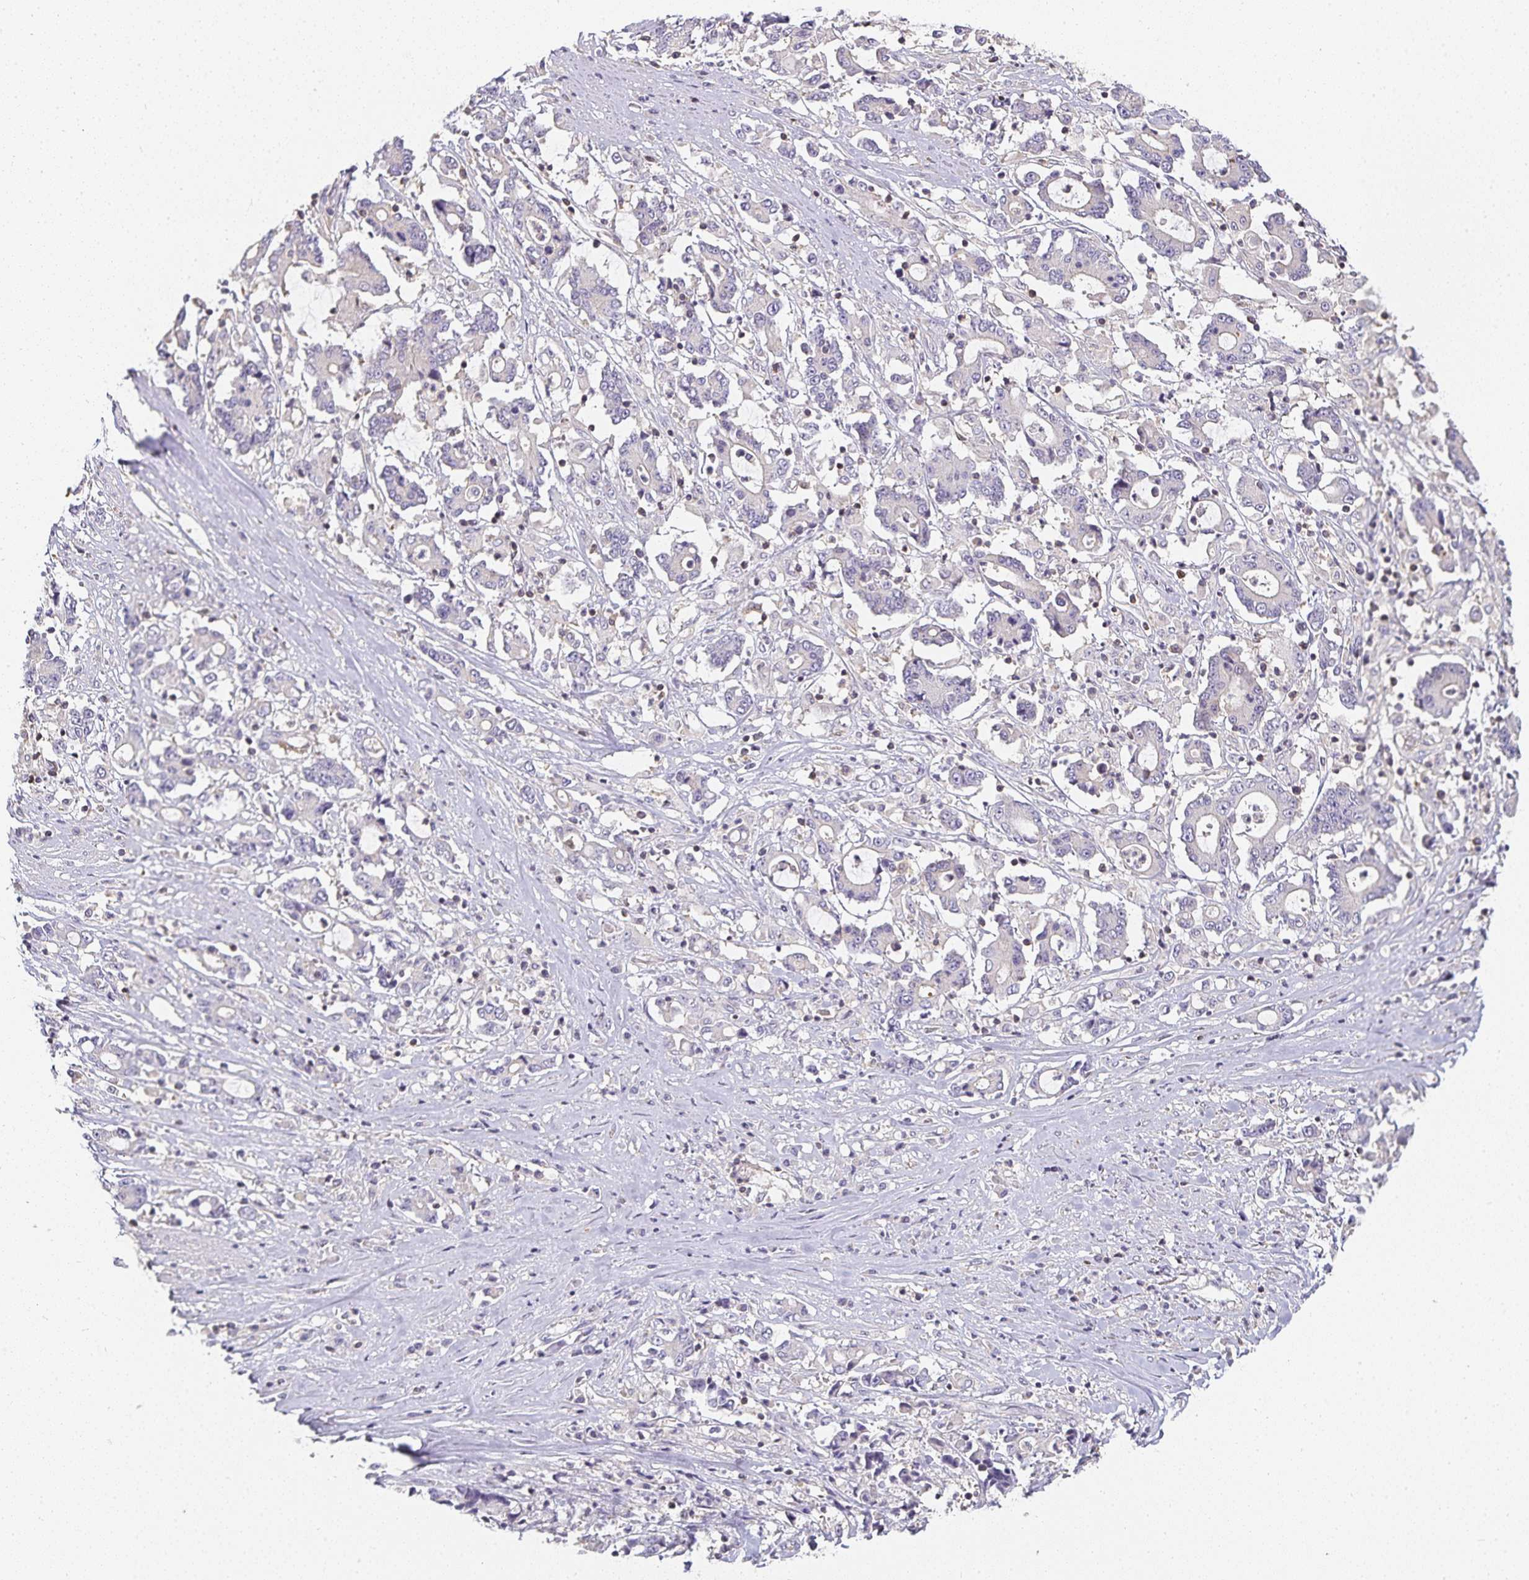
{"staining": {"intensity": "negative", "quantity": "none", "location": "none"}, "tissue": "stomach cancer", "cell_type": "Tumor cells", "image_type": "cancer", "snomed": [{"axis": "morphology", "description": "Adenocarcinoma, NOS"}, {"axis": "topography", "description": "Stomach, upper"}], "caption": "An immunohistochemistry (IHC) image of adenocarcinoma (stomach) is shown. There is no staining in tumor cells of adenocarcinoma (stomach).", "gene": "GATA3", "patient": {"sex": "male", "age": 68}}